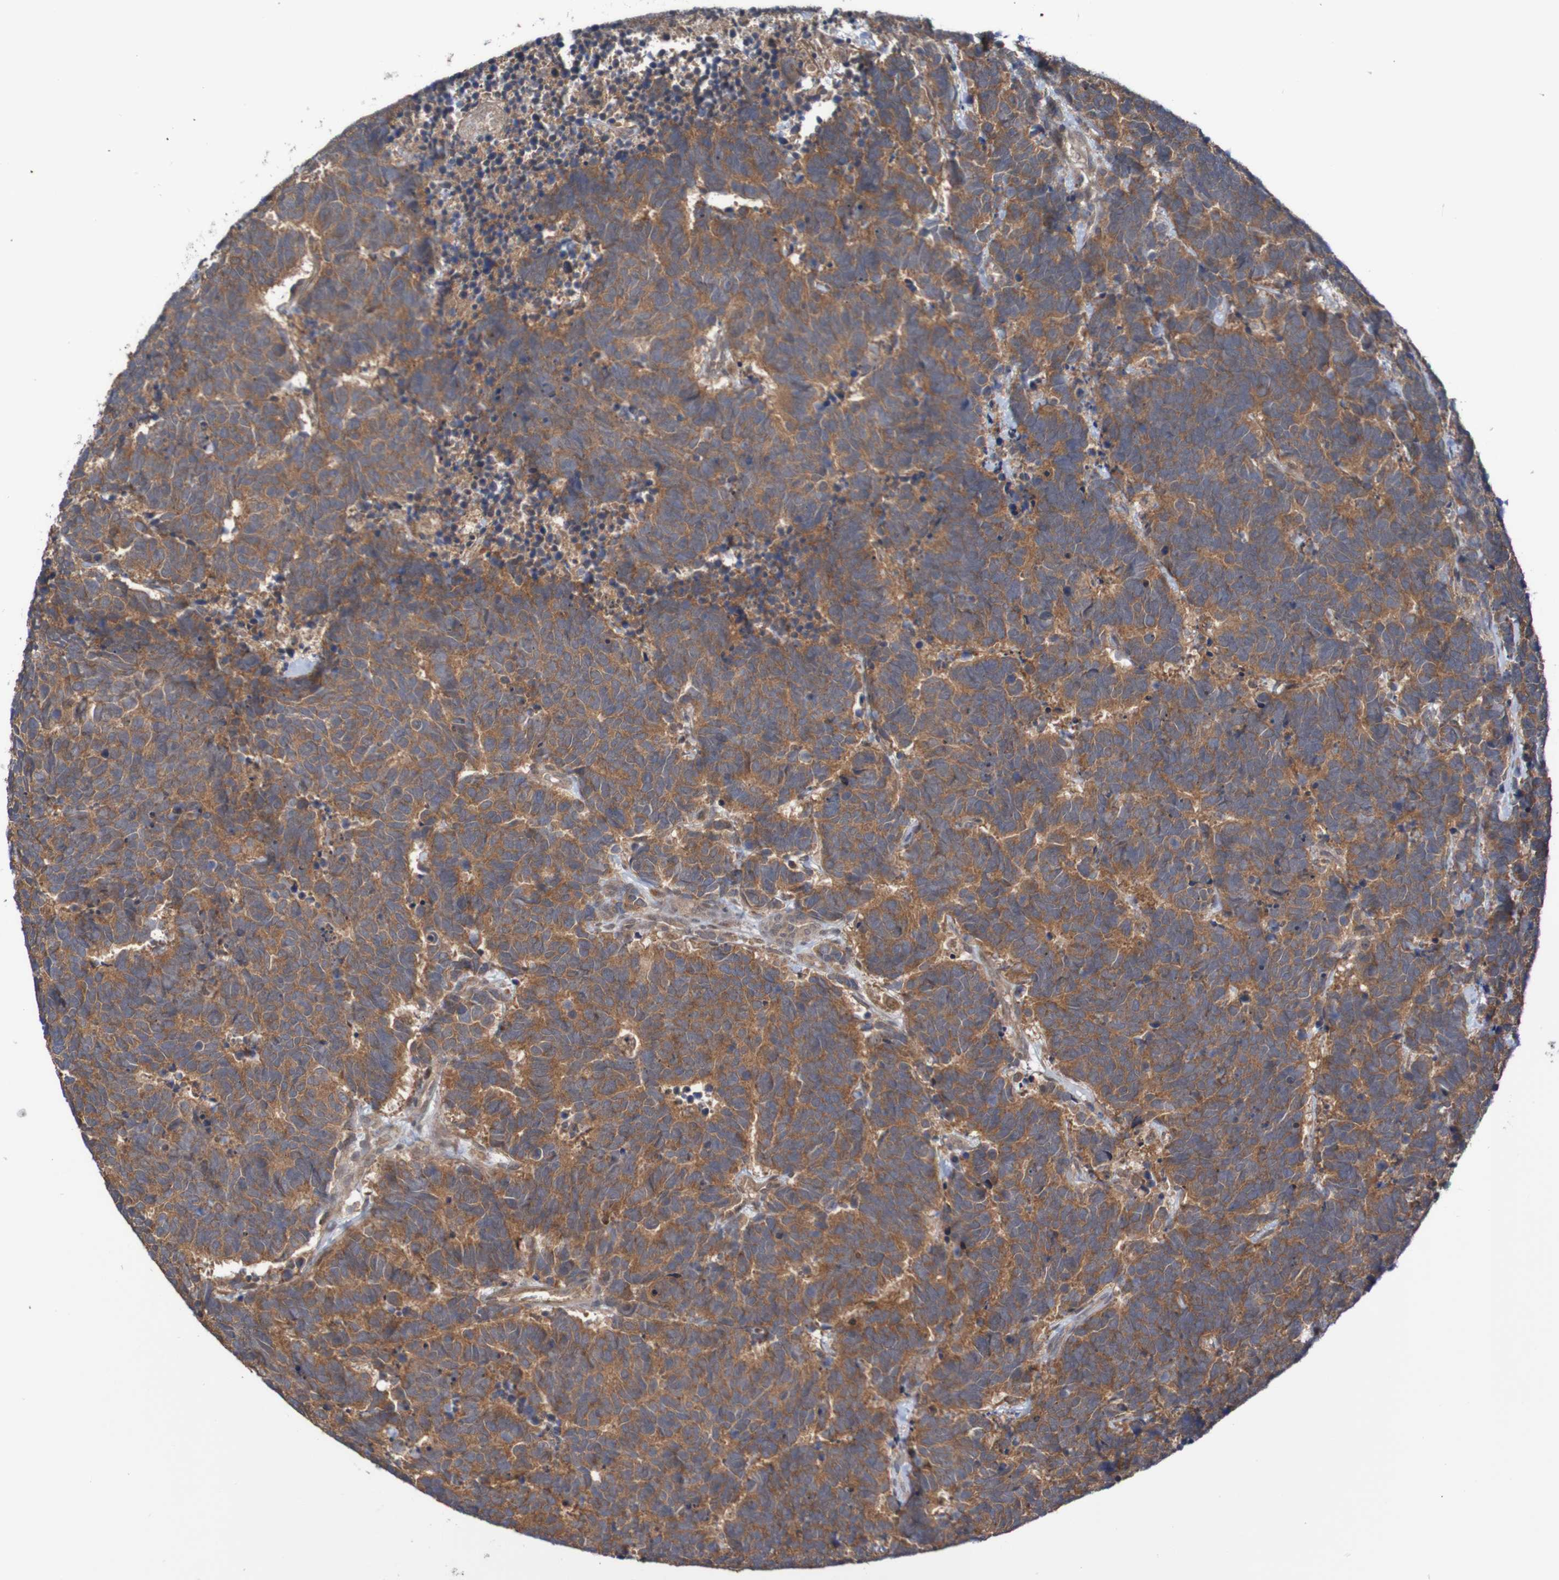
{"staining": {"intensity": "moderate", "quantity": ">75%", "location": "cytoplasmic/membranous"}, "tissue": "carcinoid", "cell_type": "Tumor cells", "image_type": "cancer", "snomed": [{"axis": "morphology", "description": "Carcinoma, NOS"}, {"axis": "morphology", "description": "Carcinoid, malignant, NOS"}, {"axis": "topography", "description": "Urinary bladder"}], "caption": "Immunohistochemistry micrograph of neoplastic tissue: human carcinoid stained using immunohistochemistry (IHC) demonstrates medium levels of moderate protein expression localized specifically in the cytoplasmic/membranous of tumor cells, appearing as a cytoplasmic/membranous brown color.", "gene": "PHPT1", "patient": {"sex": "male", "age": 57}}